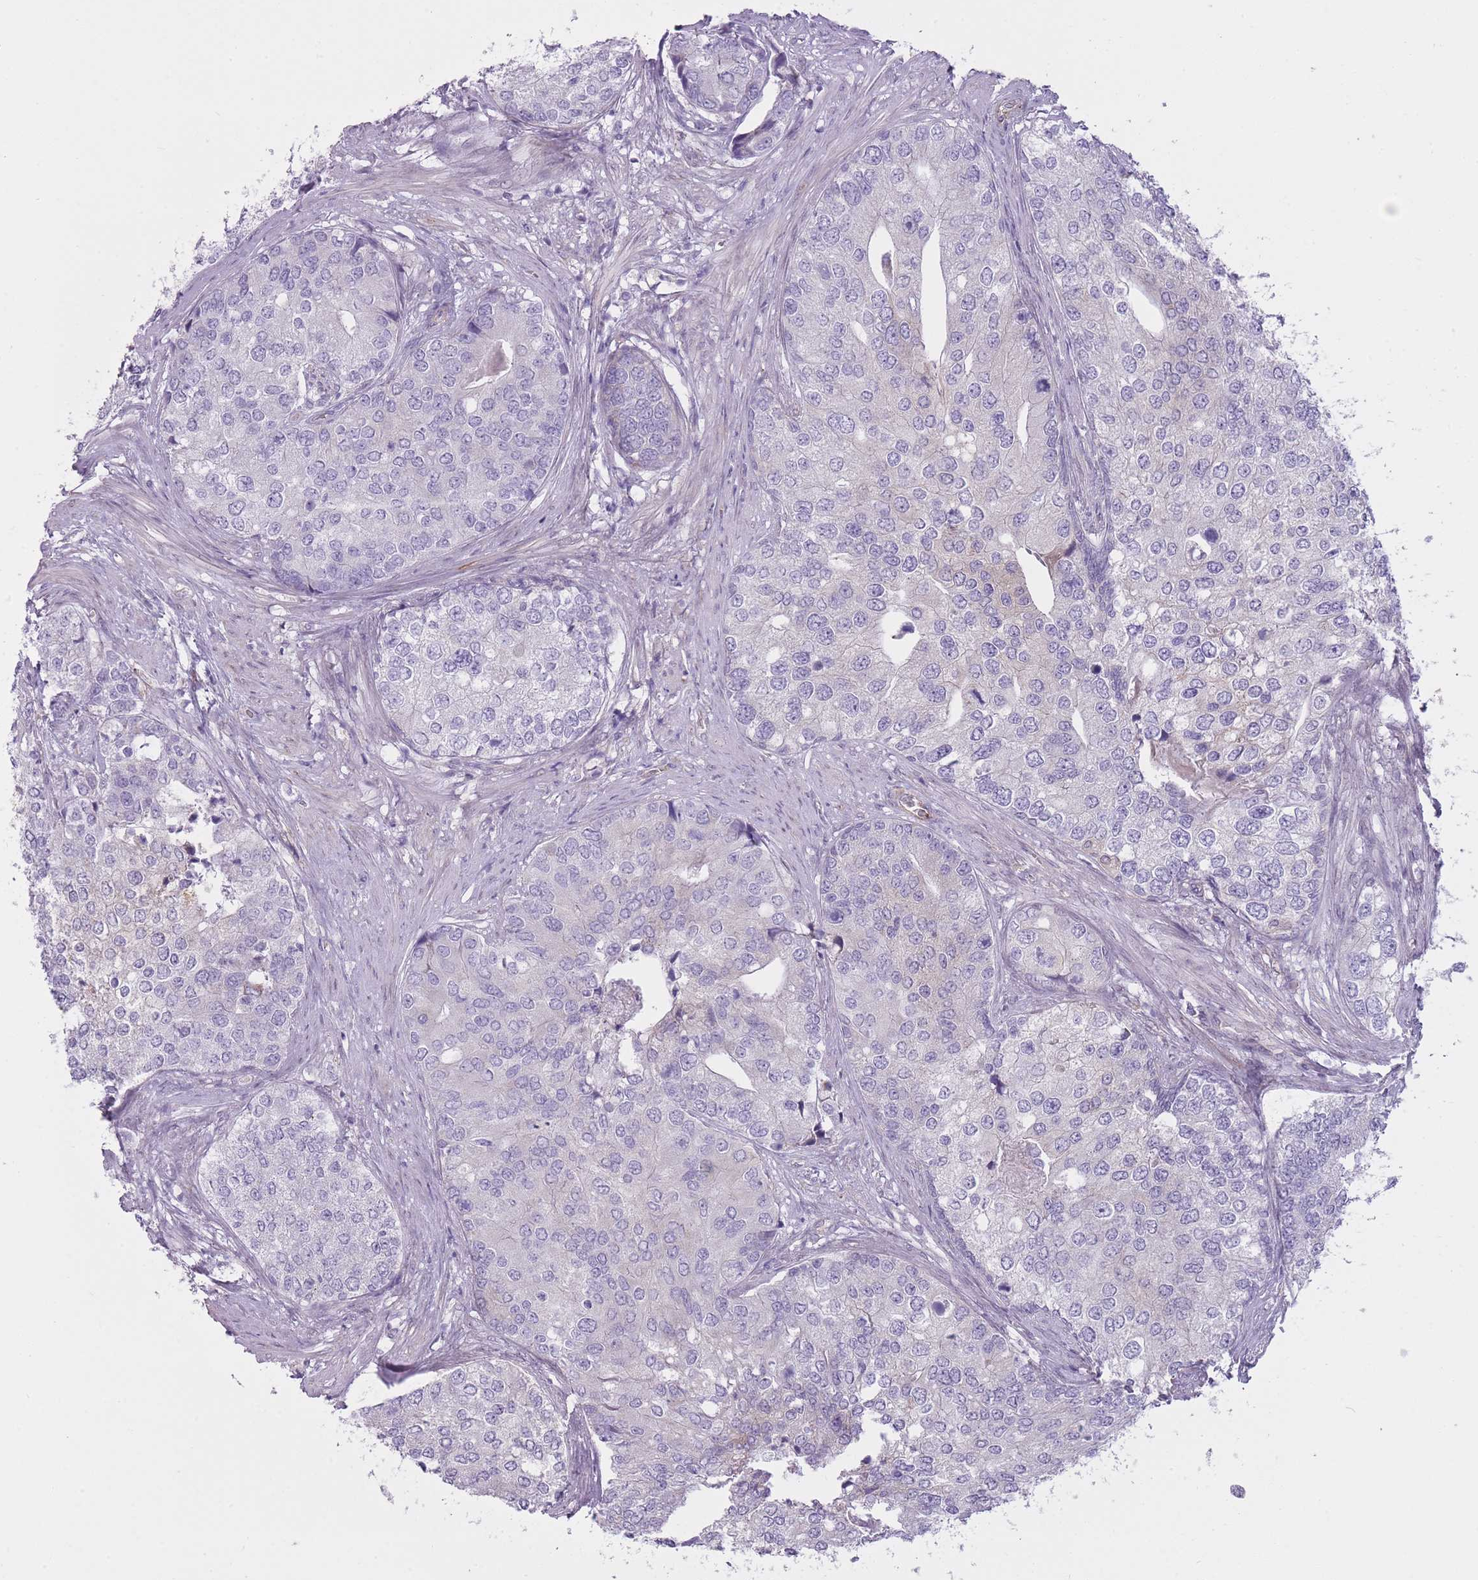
{"staining": {"intensity": "negative", "quantity": "none", "location": "none"}, "tissue": "prostate cancer", "cell_type": "Tumor cells", "image_type": "cancer", "snomed": [{"axis": "morphology", "description": "Adenocarcinoma, High grade"}, {"axis": "topography", "description": "Prostate"}], "caption": "High power microscopy image of an immunohistochemistry histopathology image of high-grade adenocarcinoma (prostate), revealing no significant expression in tumor cells. (DAB (3,3'-diaminobenzidine) immunohistochemistry (IHC) visualized using brightfield microscopy, high magnification).", "gene": "PGRMC2", "patient": {"sex": "male", "age": 62}}